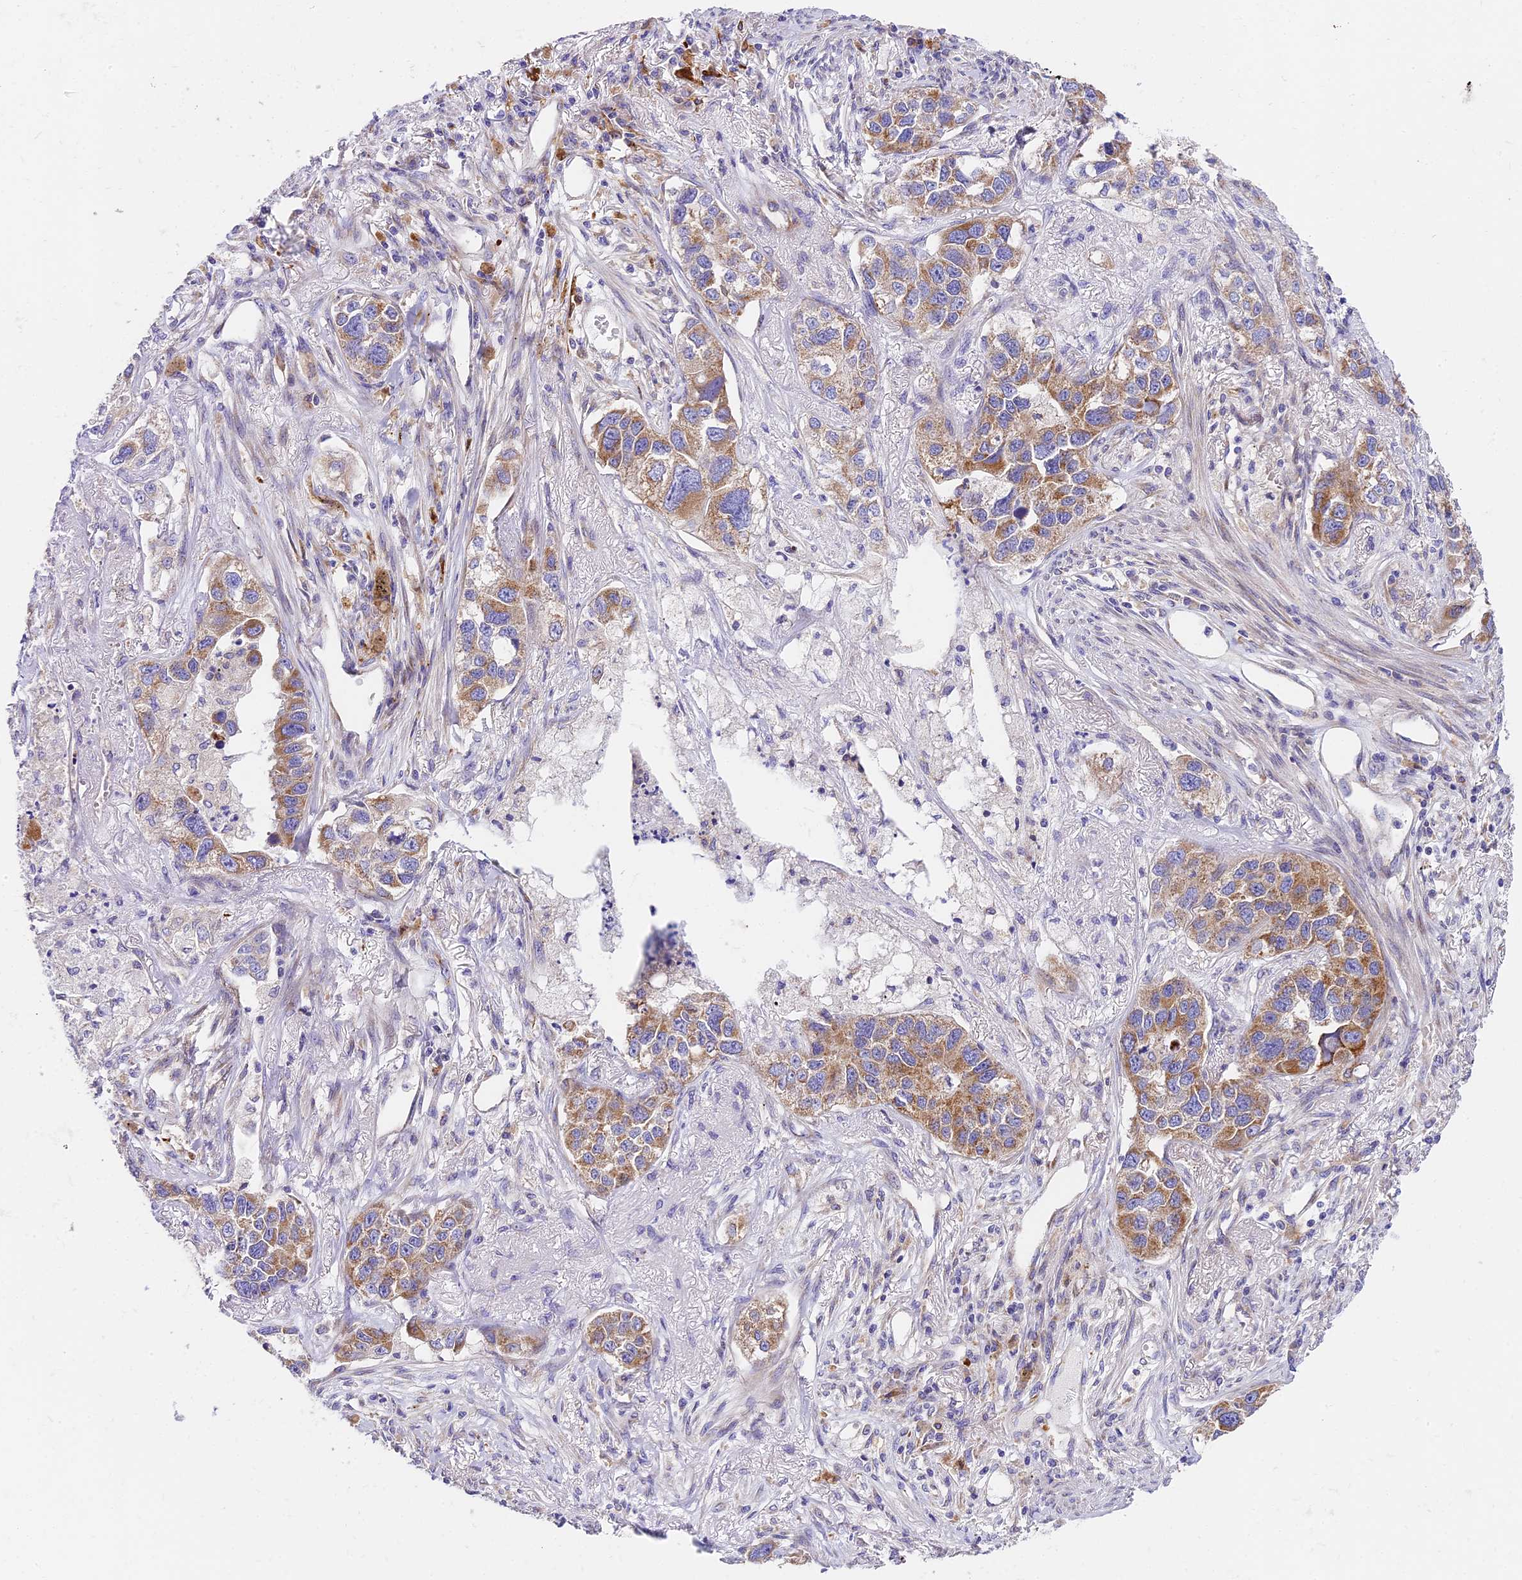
{"staining": {"intensity": "moderate", "quantity": "25%-75%", "location": "cytoplasmic/membranous"}, "tissue": "lung cancer", "cell_type": "Tumor cells", "image_type": "cancer", "snomed": [{"axis": "morphology", "description": "Adenocarcinoma, NOS"}, {"axis": "topography", "description": "Lung"}], "caption": "High-magnification brightfield microscopy of lung cancer (adenocarcinoma) stained with DAB (brown) and counterstained with hematoxylin (blue). tumor cells exhibit moderate cytoplasmic/membranous positivity is appreciated in about25%-75% of cells.", "gene": "MRAS", "patient": {"sex": "male", "age": 49}}